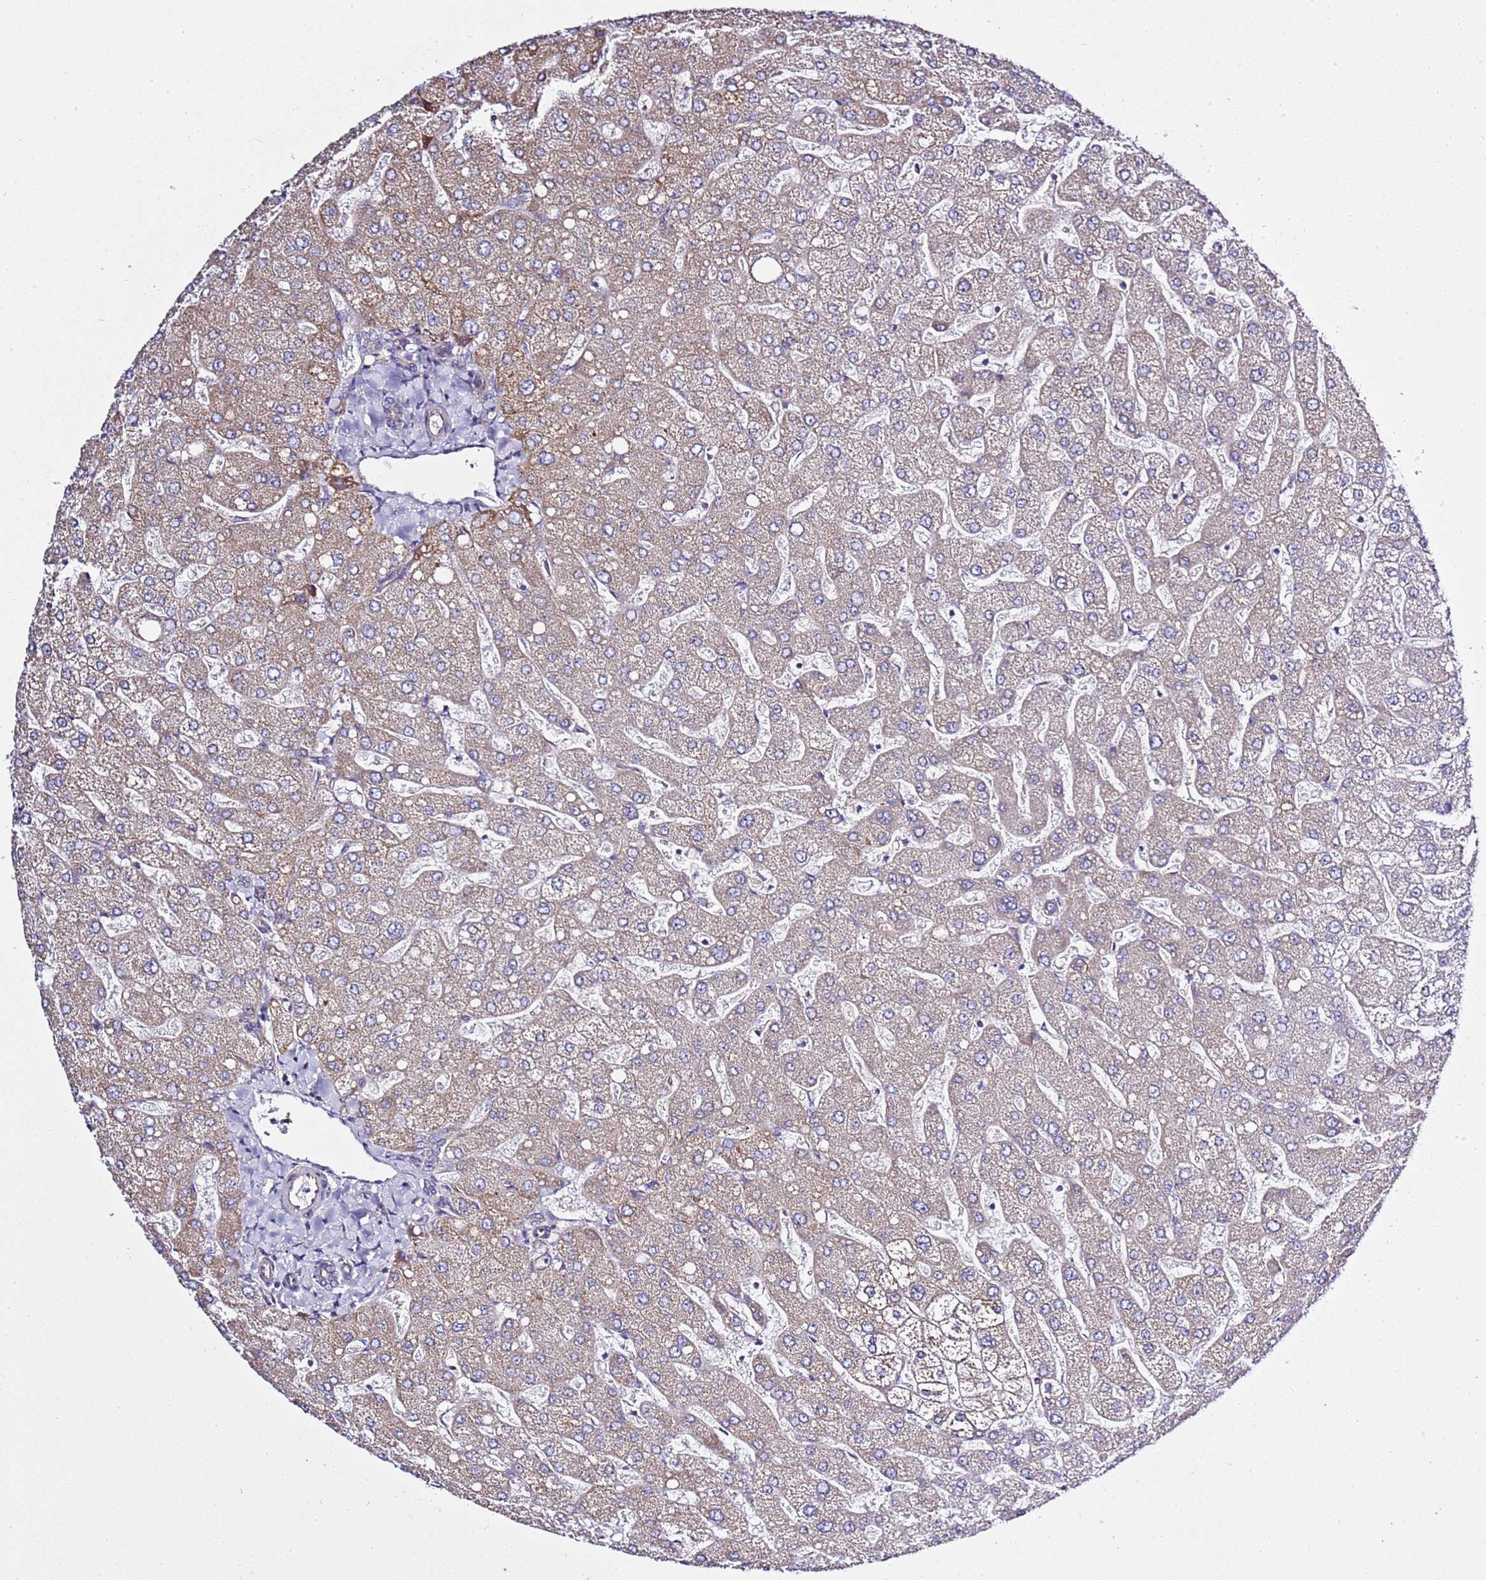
{"staining": {"intensity": "weak", "quantity": "25%-75%", "location": "cytoplasmic/membranous"}, "tissue": "liver", "cell_type": "Cholangiocytes", "image_type": "normal", "snomed": [{"axis": "morphology", "description": "Normal tissue, NOS"}, {"axis": "topography", "description": "Liver"}], "caption": "Unremarkable liver was stained to show a protein in brown. There is low levels of weak cytoplasmic/membranous staining in about 25%-75% of cholangiocytes.", "gene": "GNL1", "patient": {"sex": "male", "age": 55}}